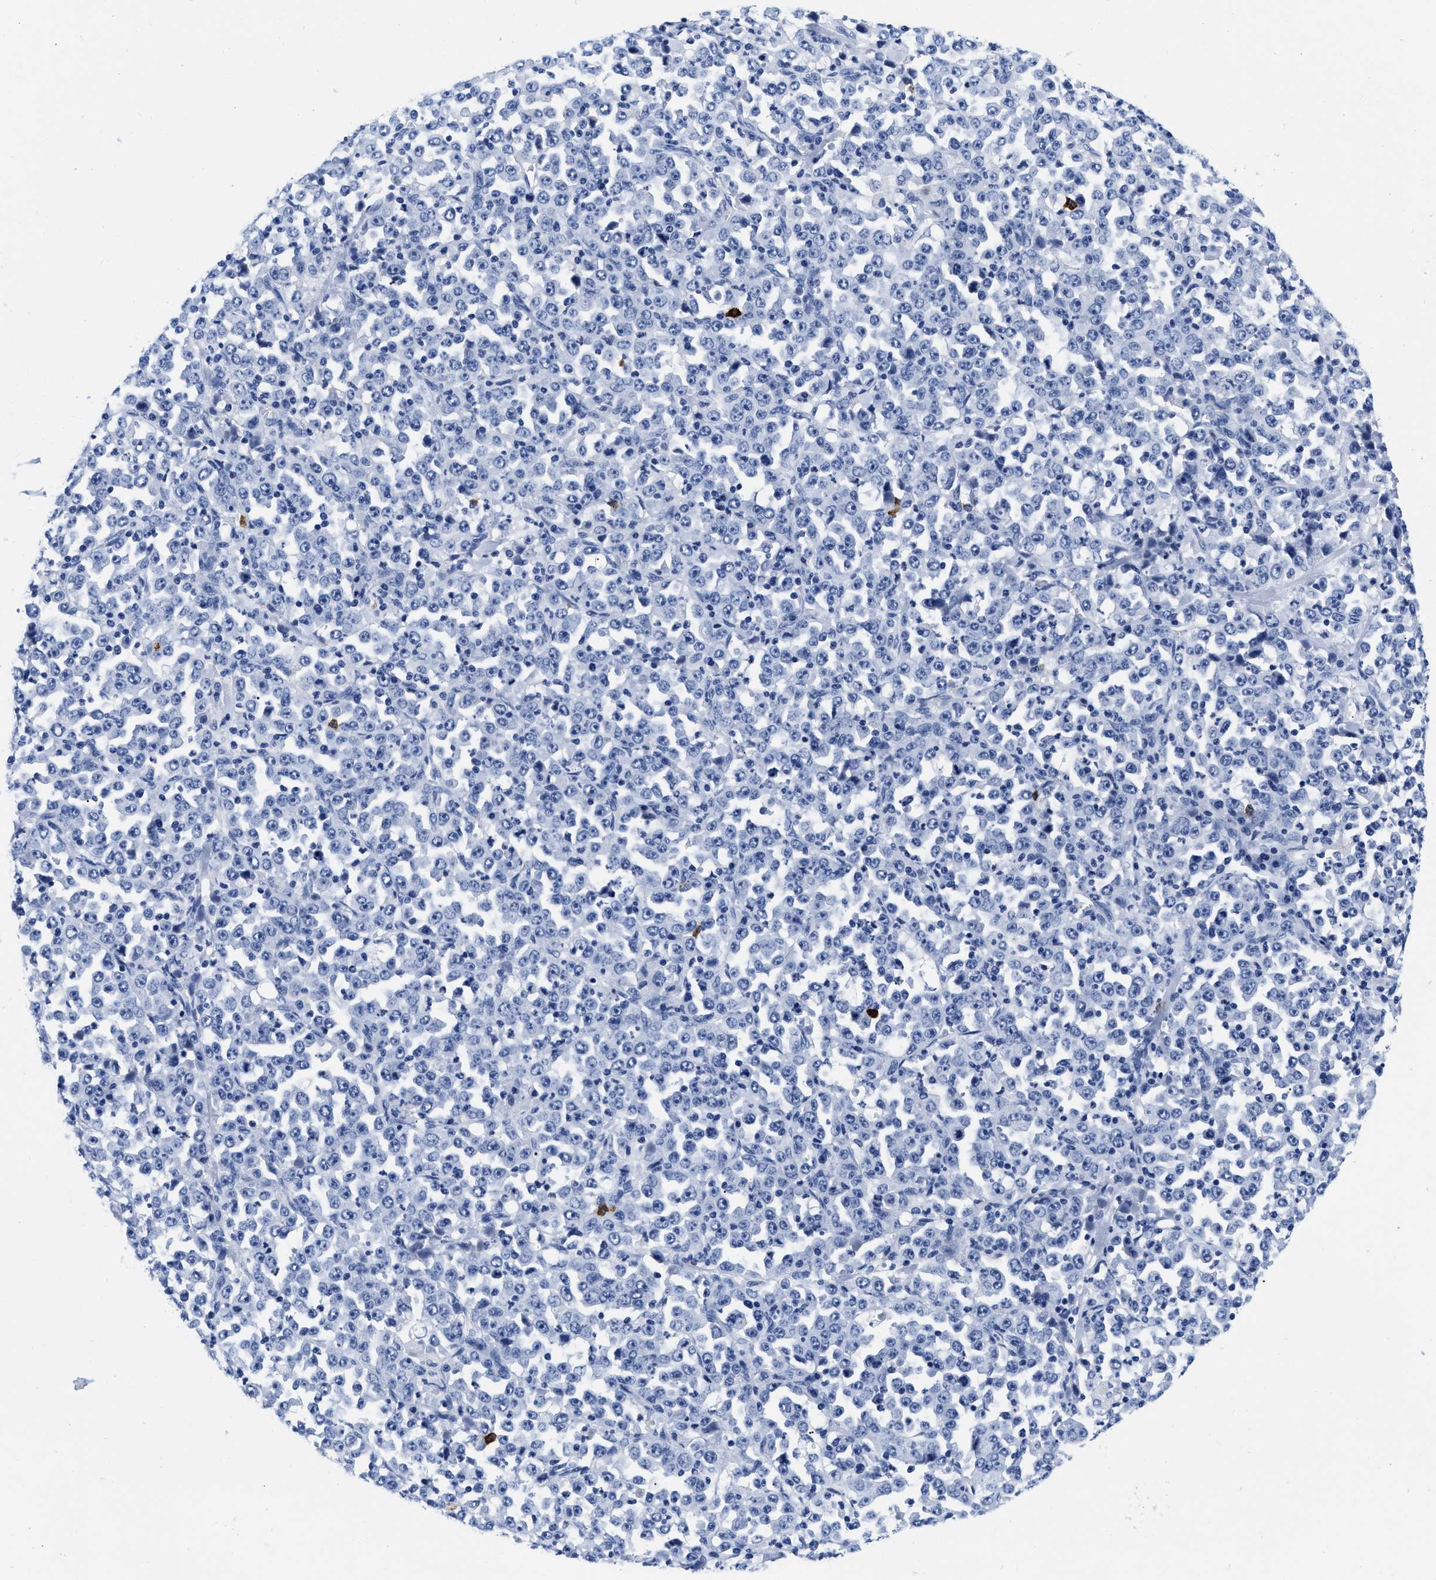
{"staining": {"intensity": "negative", "quantity": "none", "location": "none"}, "tissue": "stomach cancer", "cell_type": "Tumor cells", "image_type": "cancer", "snomed": [{"axis": "morphology", "description": "Normal tissue, NOS"}, {"axis": "morphology", "description": "Adenocarcinoma, NOS"}, {"axis": "topography", "description": "Stomach, upper"}, {"axis": "topography", "description": "Stomach"}], "caption": "Immunohistochemical staining of adenocarcinoma (stomach) shows no significant positivity in tumor cells.", "gene": "CER1", "patient": {"sex": "male", "age": 59}}